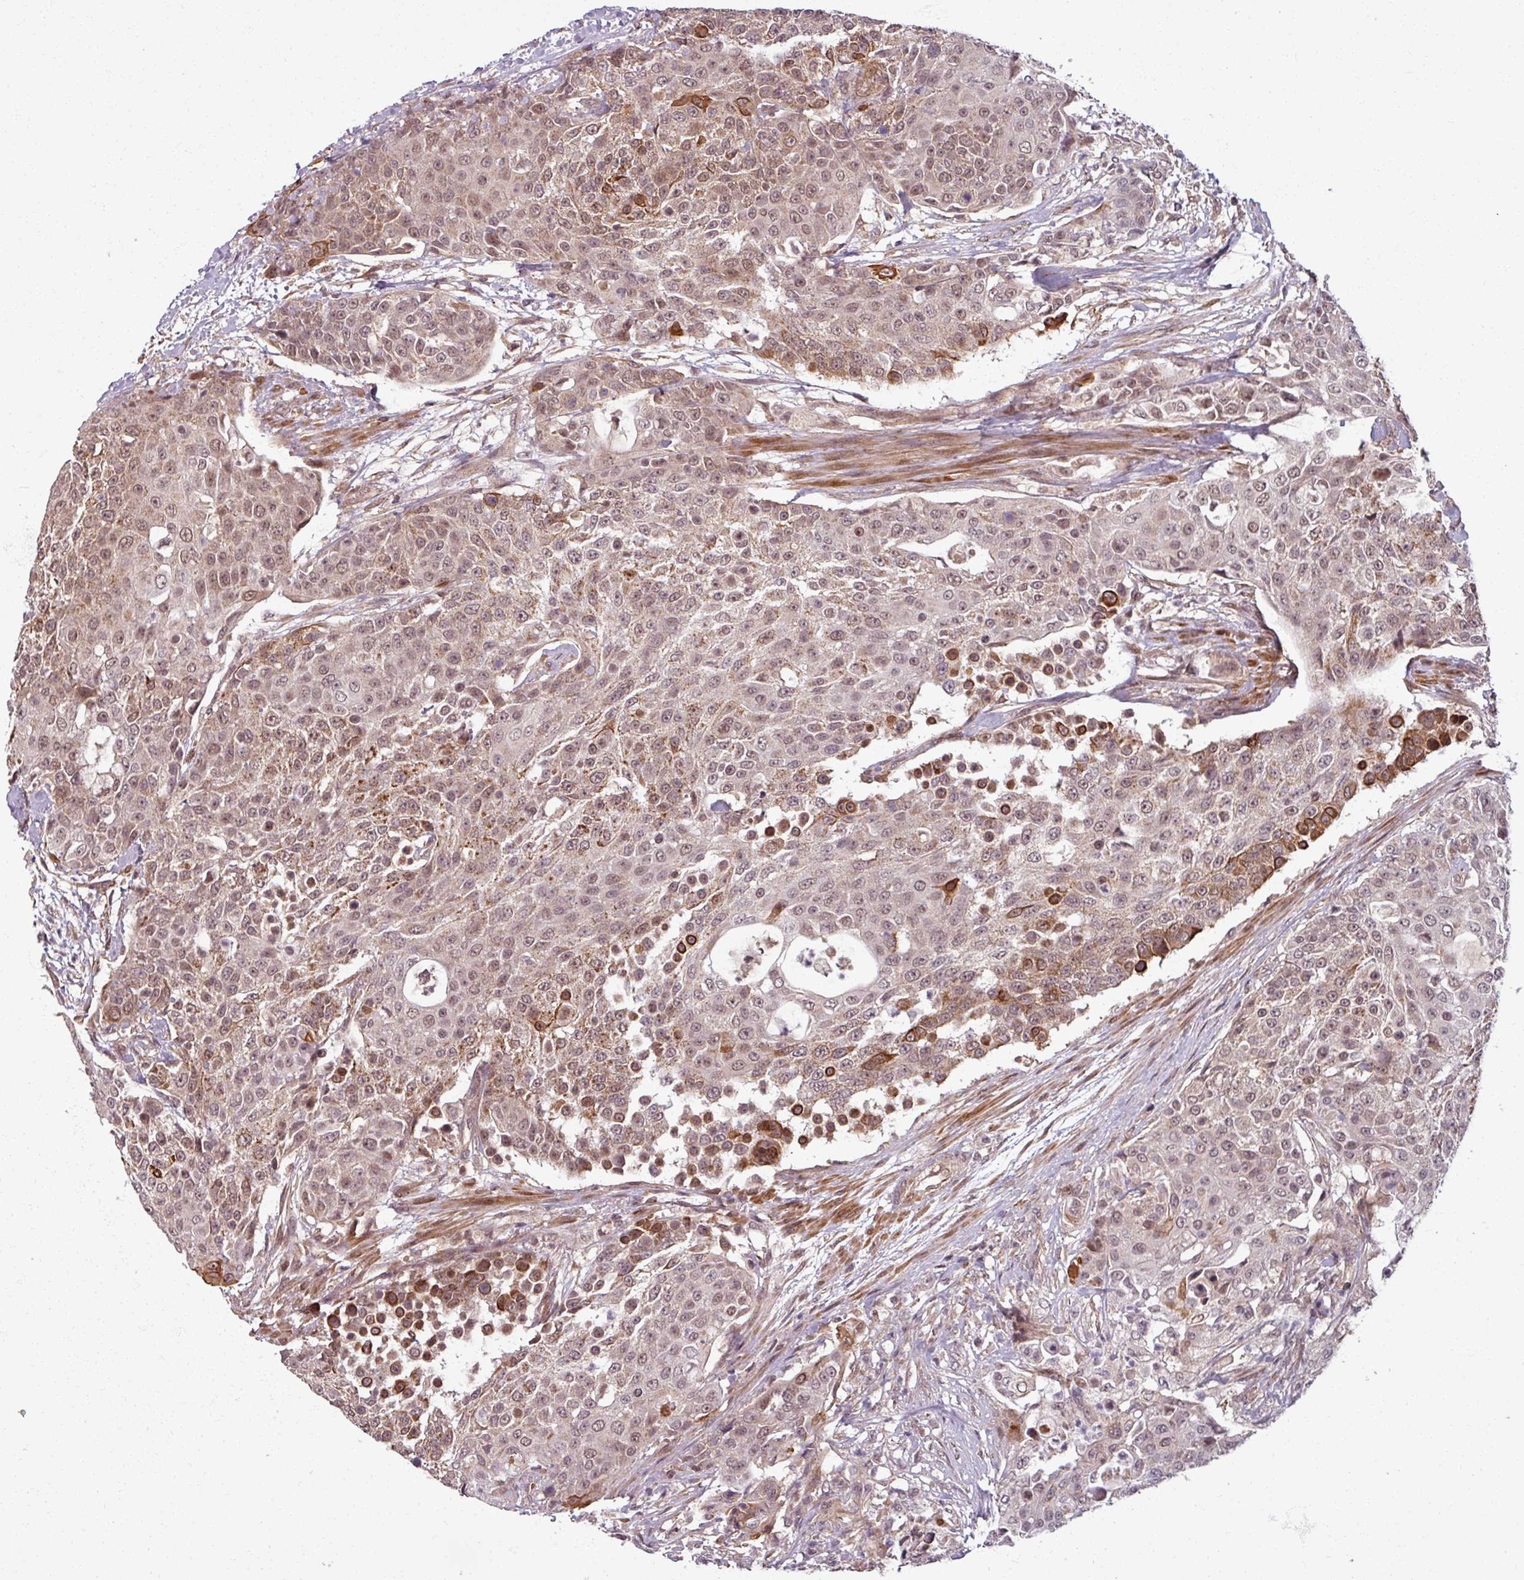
{"staining": {"intensity": "moderate", "quantity": ">75%", "location": "nuclear"}, "tissue": "urothelial cancer", "cell_type": "Tumor cells", "image_type": "cancer", "snomed": [{"axis": "morphology", "description": "Urothelial carcinoma, High grade"}, {"axis": "topography", "description": "Urinary bladder"}], "caption": "An IHC image of neoplastic tissue is shown. Protein staining in brown highlights moderate nuclear positivity in urothelial cancer within tumor cells.", "gene": "SWI5", "patient": {"sex": "female", "age": 63}}